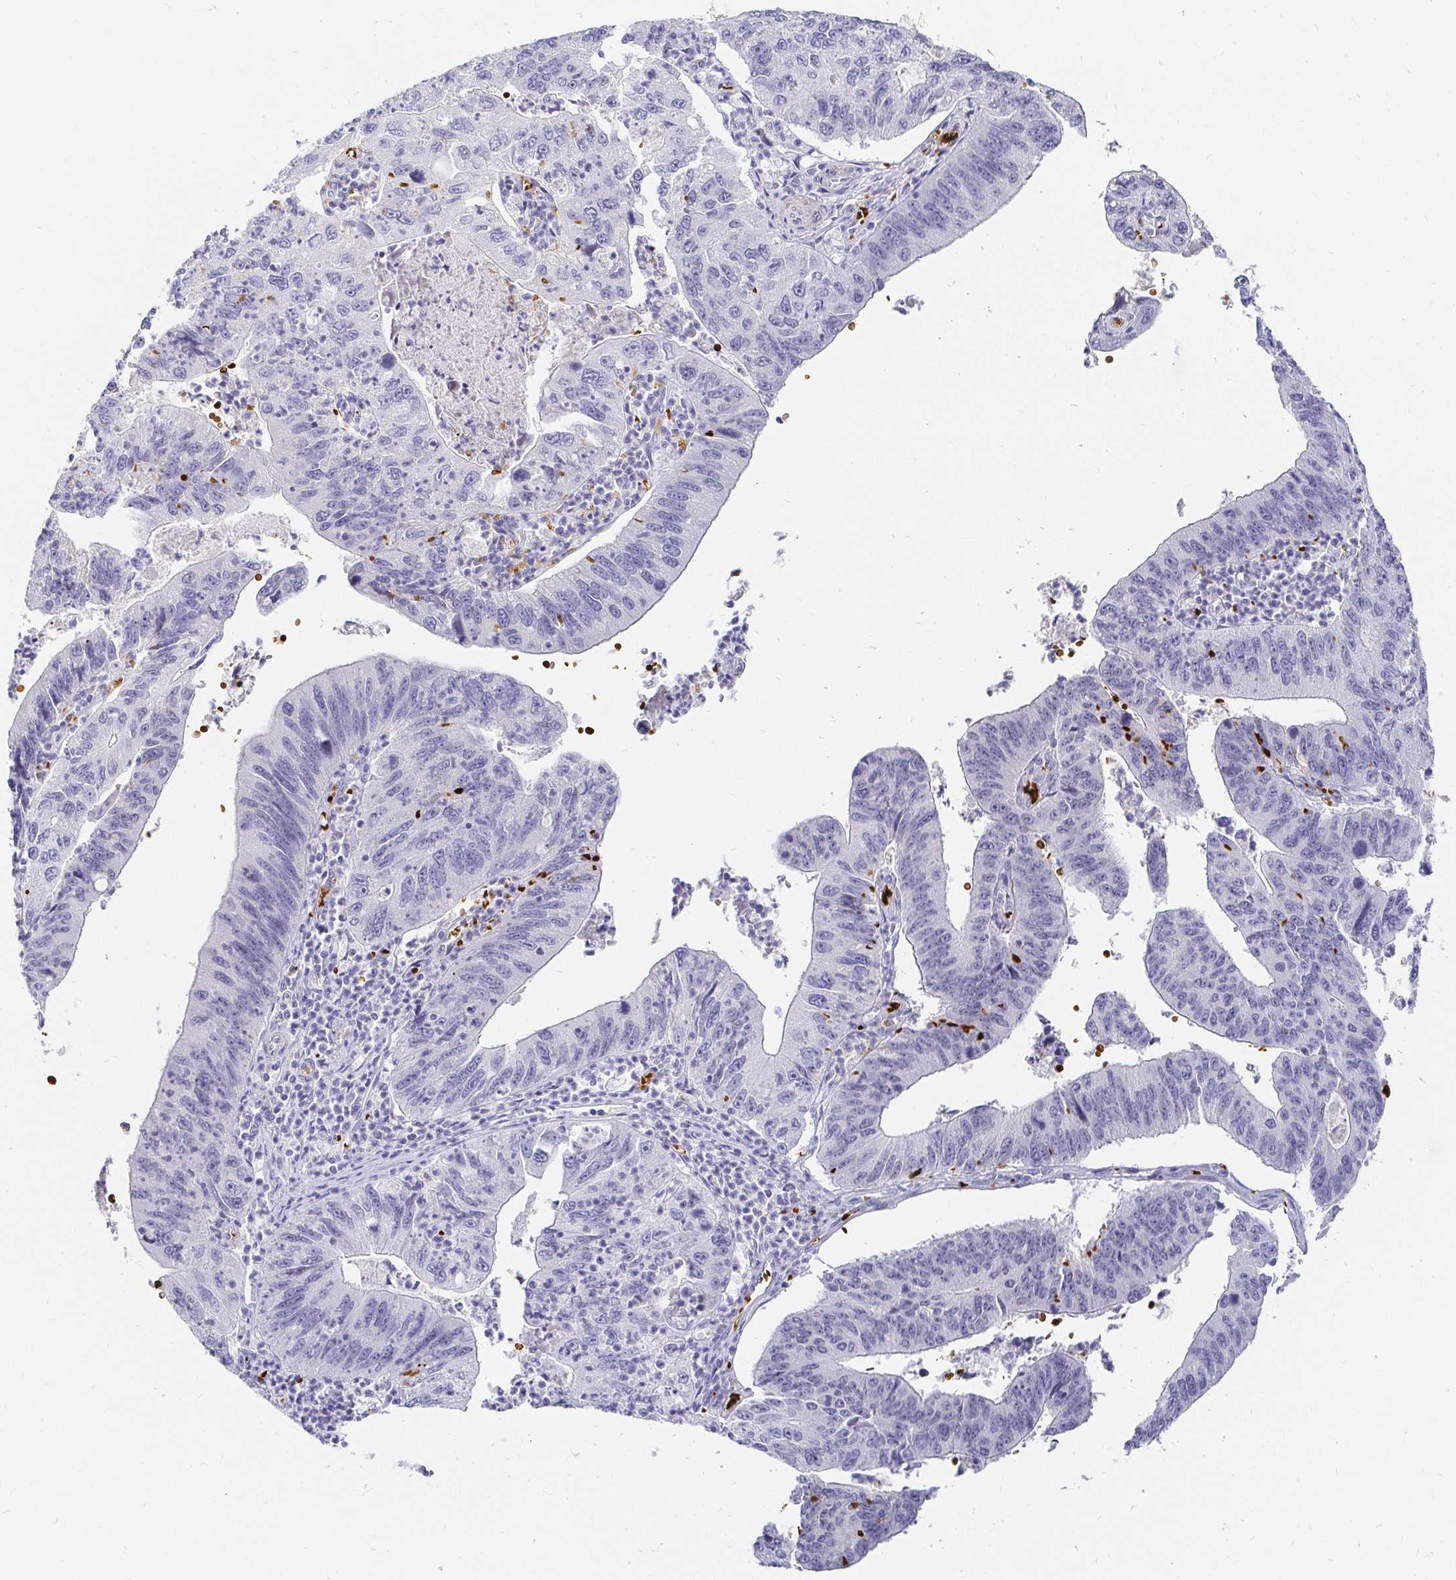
{"staining": {"intensity": "negative", "quantity": "none", "location": "none"}, "tissue": "stomach cancer", "cell_type": "Tumor cells", "image_type": "cancer", "snomed": [{"axis": "morphology", "description": "Adenocarcinoma, NOS"}, {"axis": "topography", "description": "Stomach"}], "caption": "Photomicrograph shows no protein expression in tumor cells of stomach cancer (adenocarcinoma) tissue.", "gene": "FGF21", "patient": {"sex": "male", "age": 59}}